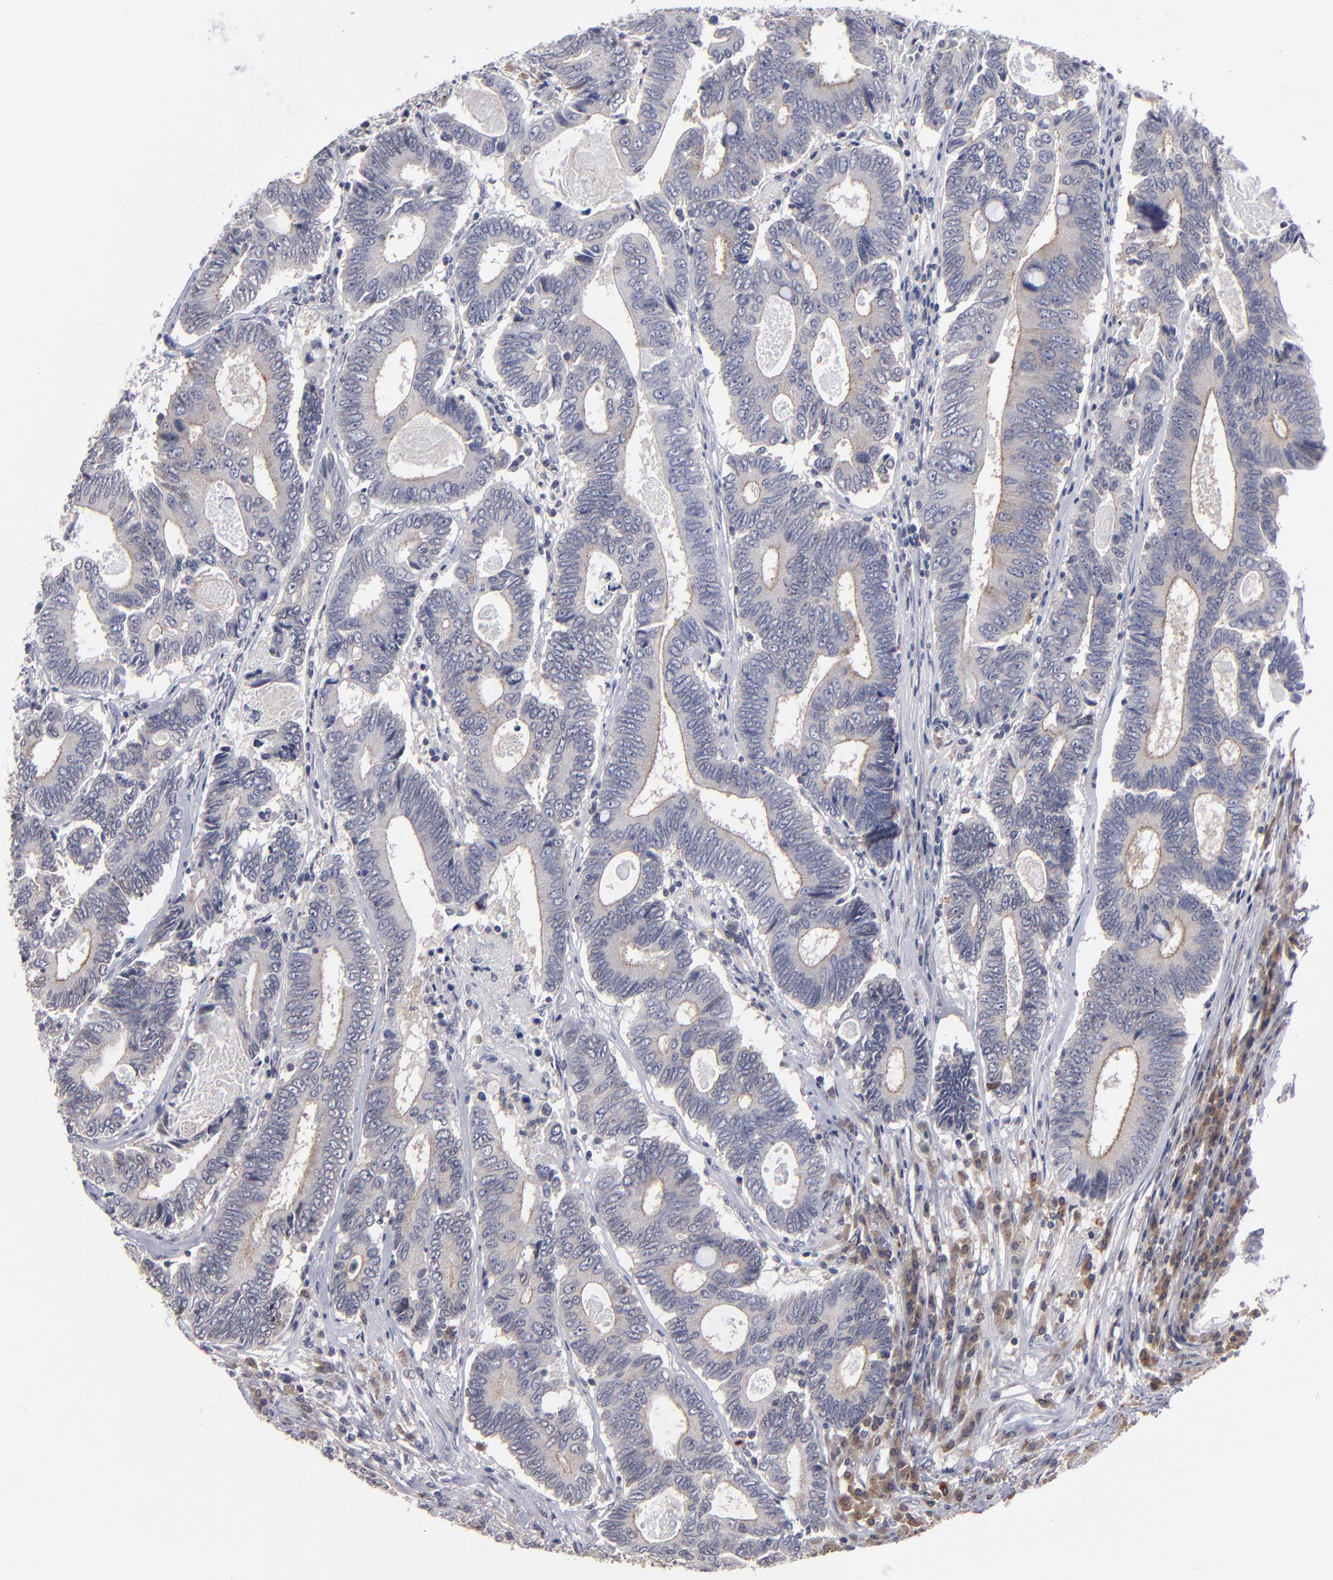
{"staining": {"intensity": "weak", "quantity": "25%-75%", "location": "cytoplasmic/membranous"}, "tissue": "colorectal cancer", "cell_type": "Tumor cells", "image_type": "cancer", "snomed": [{"axis": "morphology", "description": "Adenocarcinoma, NOS"}, {"axis": "topography", "description": "Colon"}], "caption": "High-power microscopy captured an IHC image of adenocarcinoma (colorectal), revealing weak cytoplasmic/membranous staining in about 25%-75% of tumor cells.", "gene": "CEP97", "patient": {"sex": "female", "age": 78}}